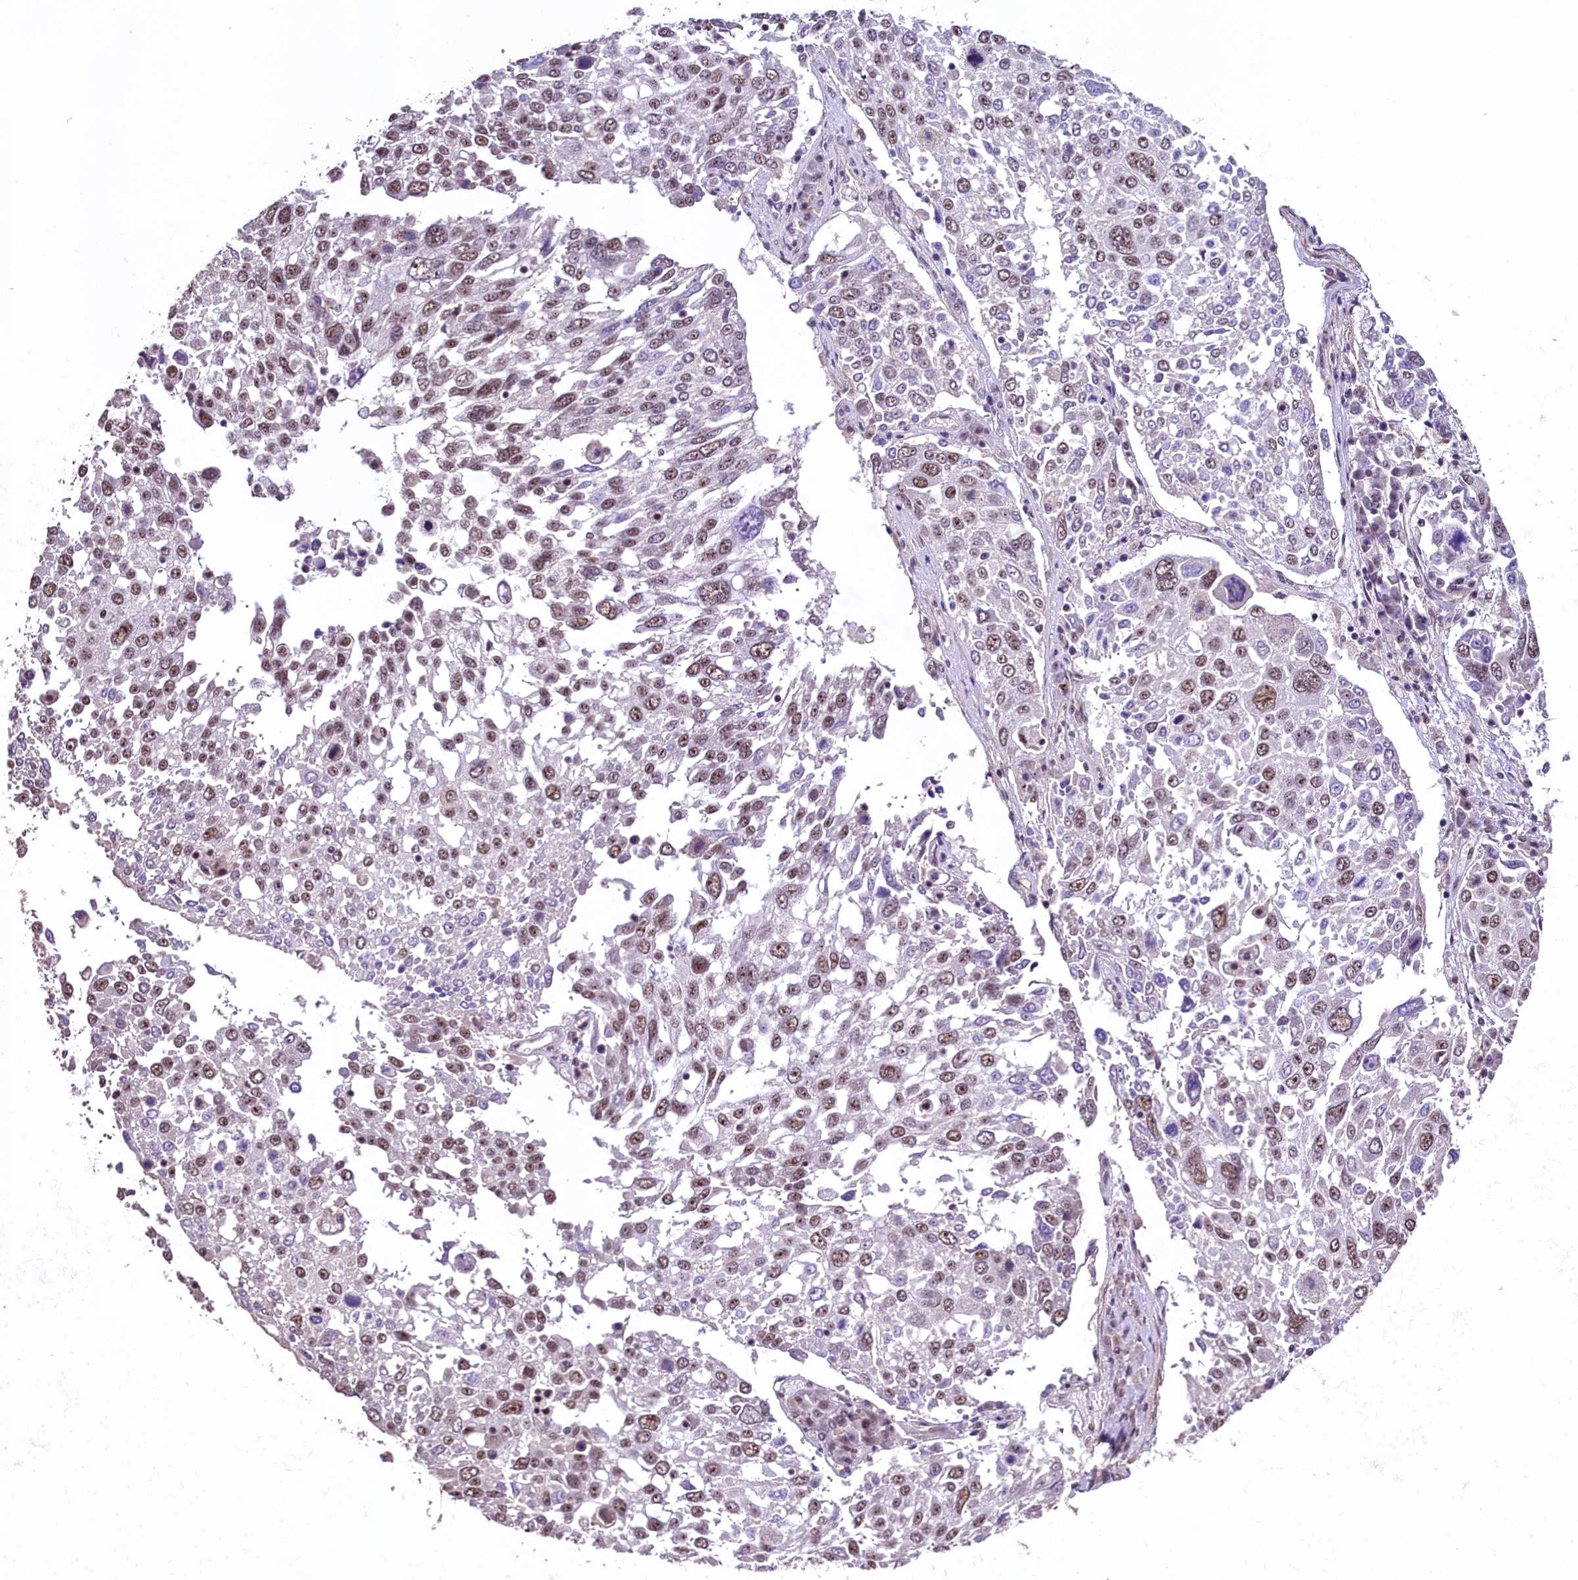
{"staining": {"intensity": "moderate", "quantity": "25%-75%", "location": "nuclear"}, "tissue": "lung cancer", "cell_type": "Tumor cells", "image_type": "cancer", "snomed": [{"axis": "morphology", "description": "Squamous cell carcinoma, NOS"}, {"axis": "topography", "description": "Lung"}], "caption": "This image shows immunohistochemistry staining of human lung cancer (squamous cell carcinoma), with medium moderate nuclear positivity in about 25%-75% of tumor cells.", "gene": "SFSWAP", "patient": {"sex": "male", "age": 65}}